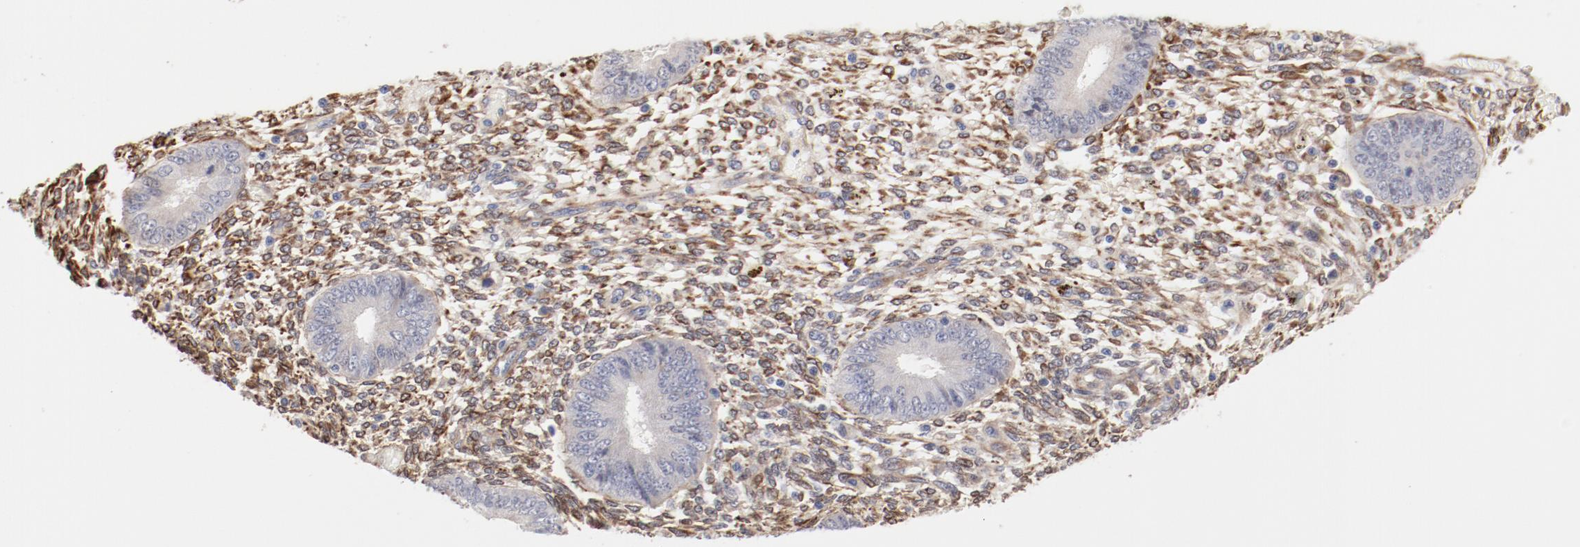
{"staining": {"intensity": "moderate", "quantity": ">75%", "location": "cytoplasmic/membranous"}, "tissue": "endometrium", "cell_type": "Cells in endometrial stroma", "image_type": "normal", "snomed": [{"axis": "morphology", "description": "Normal tissue, NOS"}, {"axis": "topography", "description": "Endometrium"}], "caption": "Immunohistochemistry (IHC) of unremarkable human endometrium displays medium levels of moderate cytoplasmic/membranous positivity in approximately >75% of cells in endometrial stroma. (DAB (3,3'-diaminobenzidine) IHC, brown staining for protein, blue staining for nuclei).", "gene": "MAGED4B", "patient": {"sex": "female", "age": 42}}